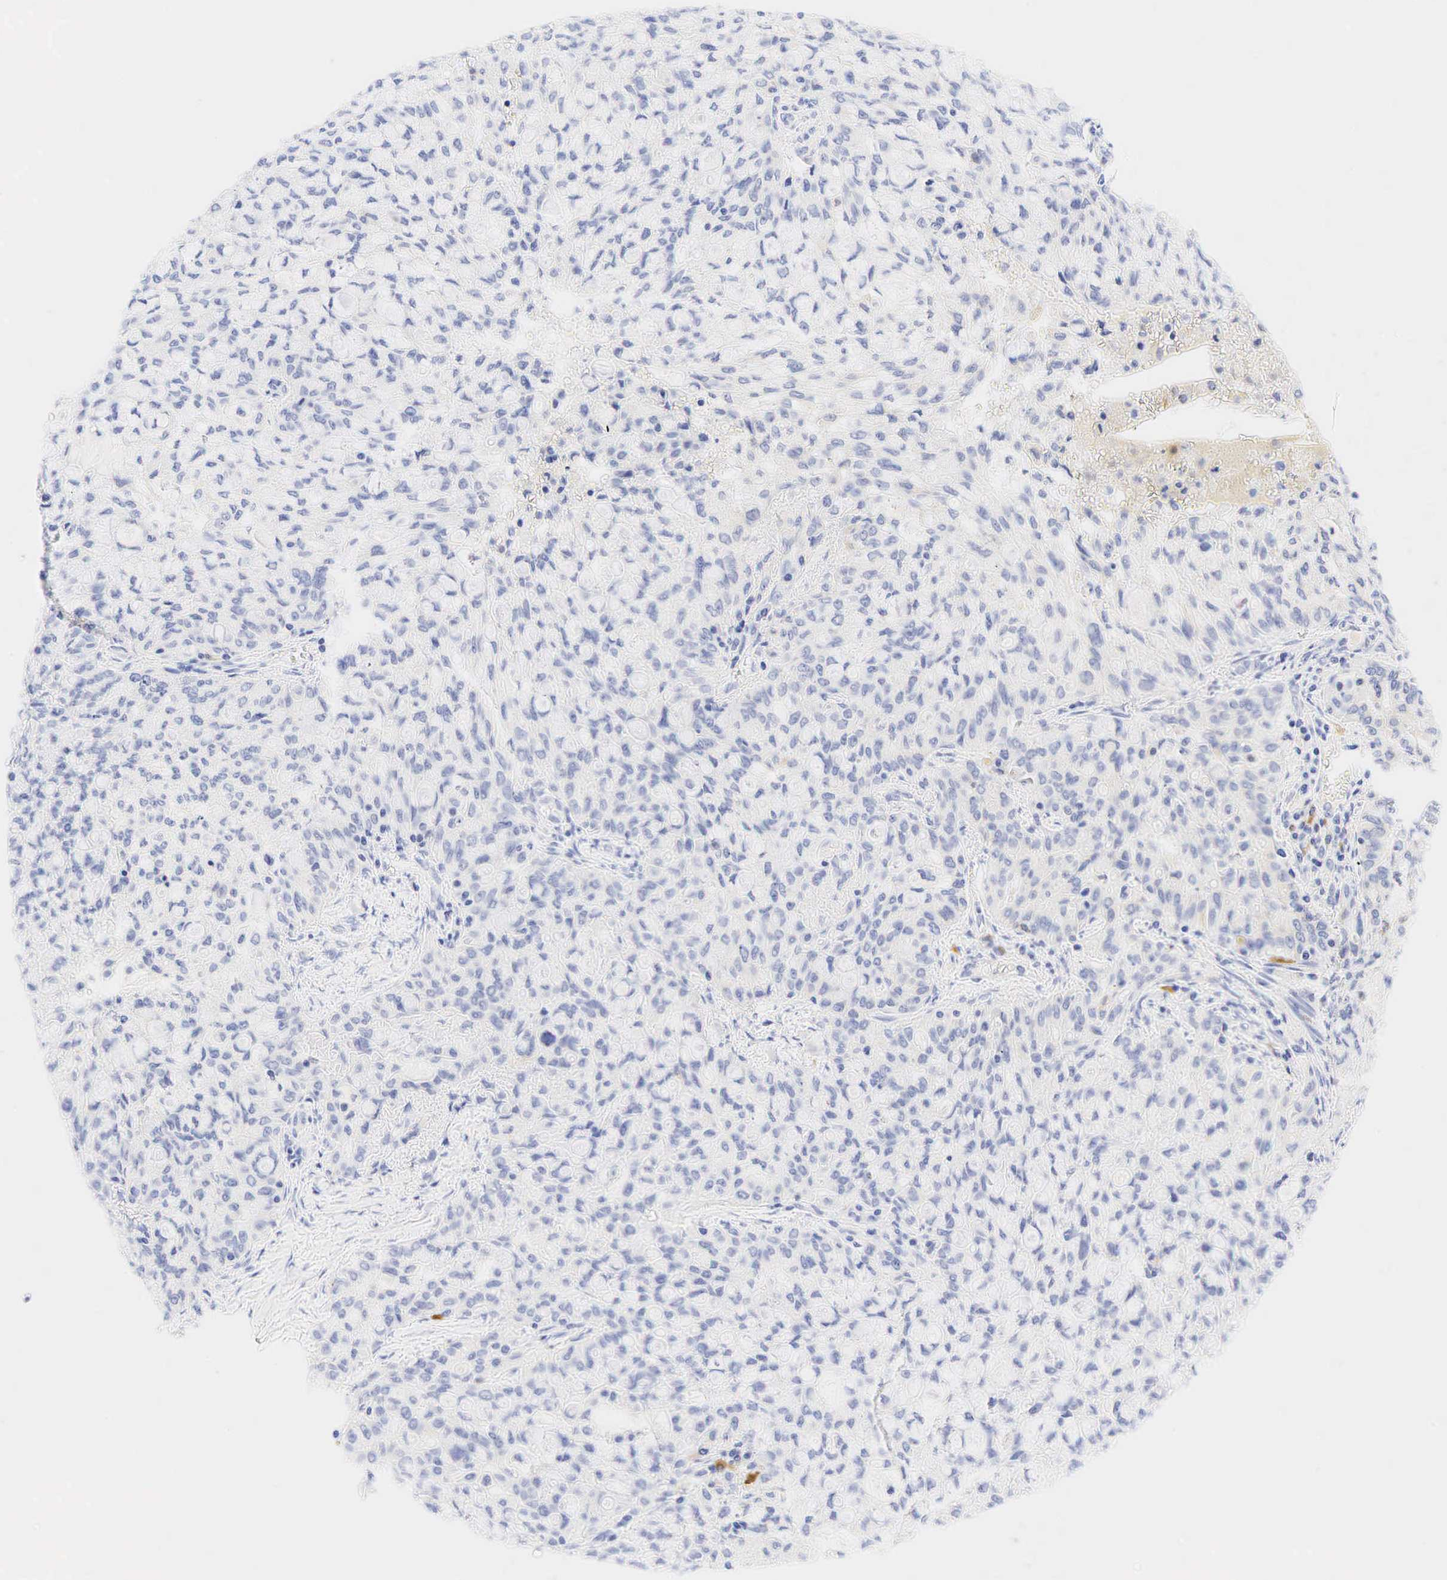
{"staining": {"intensity": "negative", "quantity": "none", "location": "none"}, "tissue": "lung cancer", "cell_type": "Tumor cells", "image_type": "cancer", "snomed": [{"axis": "morphology", "description": "Adenocarcinoma, NOS"}, {"axis": "topography", "description": "Lung"}], "caption": "DAB (3,3'-diaminobenzidine) immunohistochemical staining of lung adenocarcinoma exhibits no significant positivity in tumor cells. Brightfield microscopy of IHC stained with DAB (3,3'-diaminobenzidine) (brown) and hematoxylin (blue), captured at high magnification.", "gene": "TNFRSF8", "patient": {"sex": "female", "age": 44}}